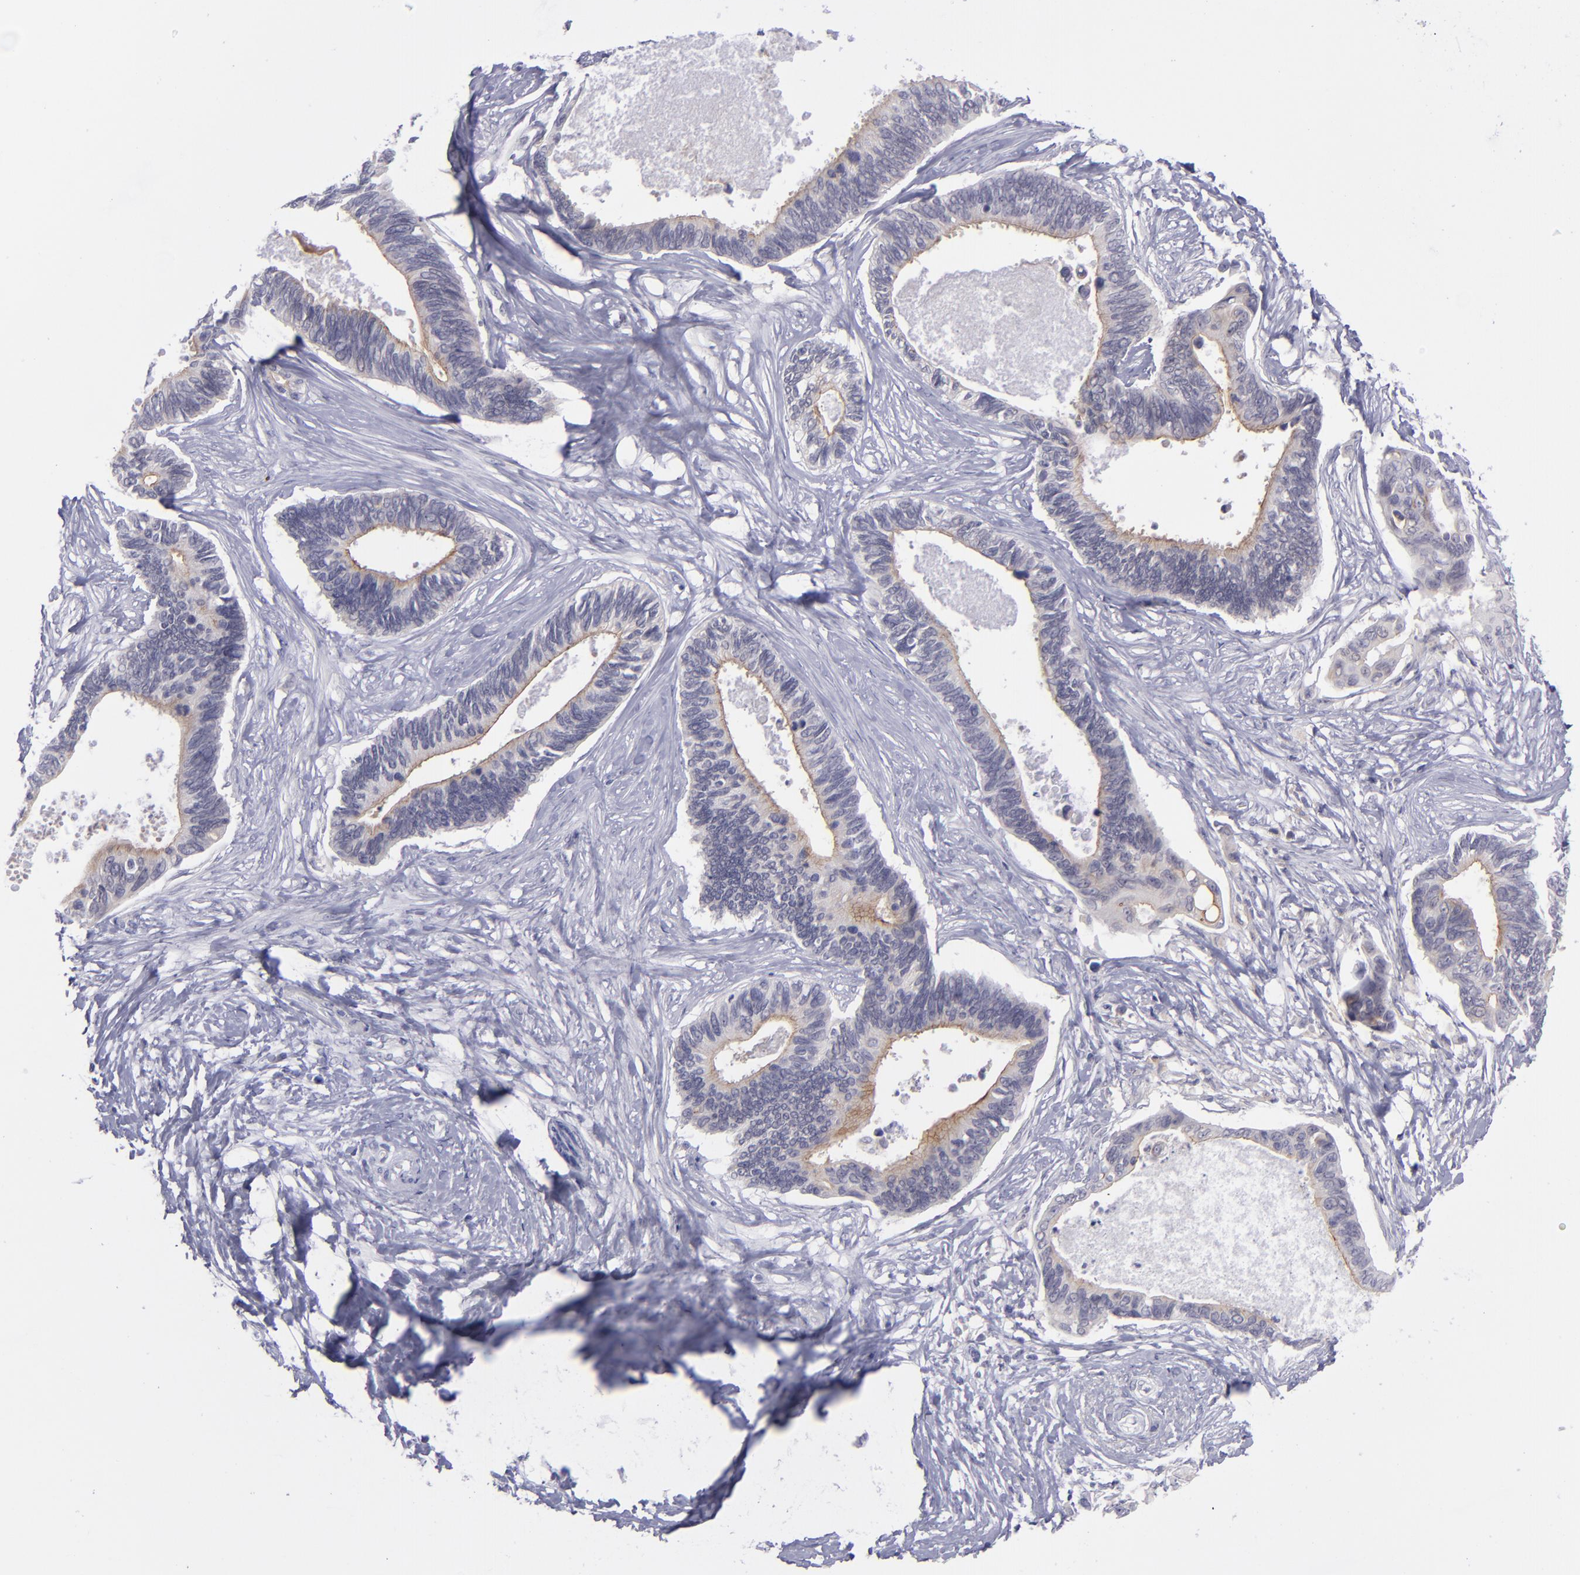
{"staining": {"intensity": "weak", "quantity": "25%-75%", "location": "cytoplasmic/membranous"}, "tissue": "pancreatic cancer", "cell_type": "Tumor cells", "image_type": "cancer", "snomed": [{"axis": "morphology", "description": "Adenocarcinoma, NOS"}, {"axis": "topography", "description": "Pancreas"}], "caption": "Weak cytoplasmic/membranous positivity for a protein is appreciated in approximately 25%-75% of tumor cells of pancreatic cancer (adenocarcinoma) using immunohistochemistry.", "gene": "EVPL", "patient": {"sex": "female", "age": 70}}